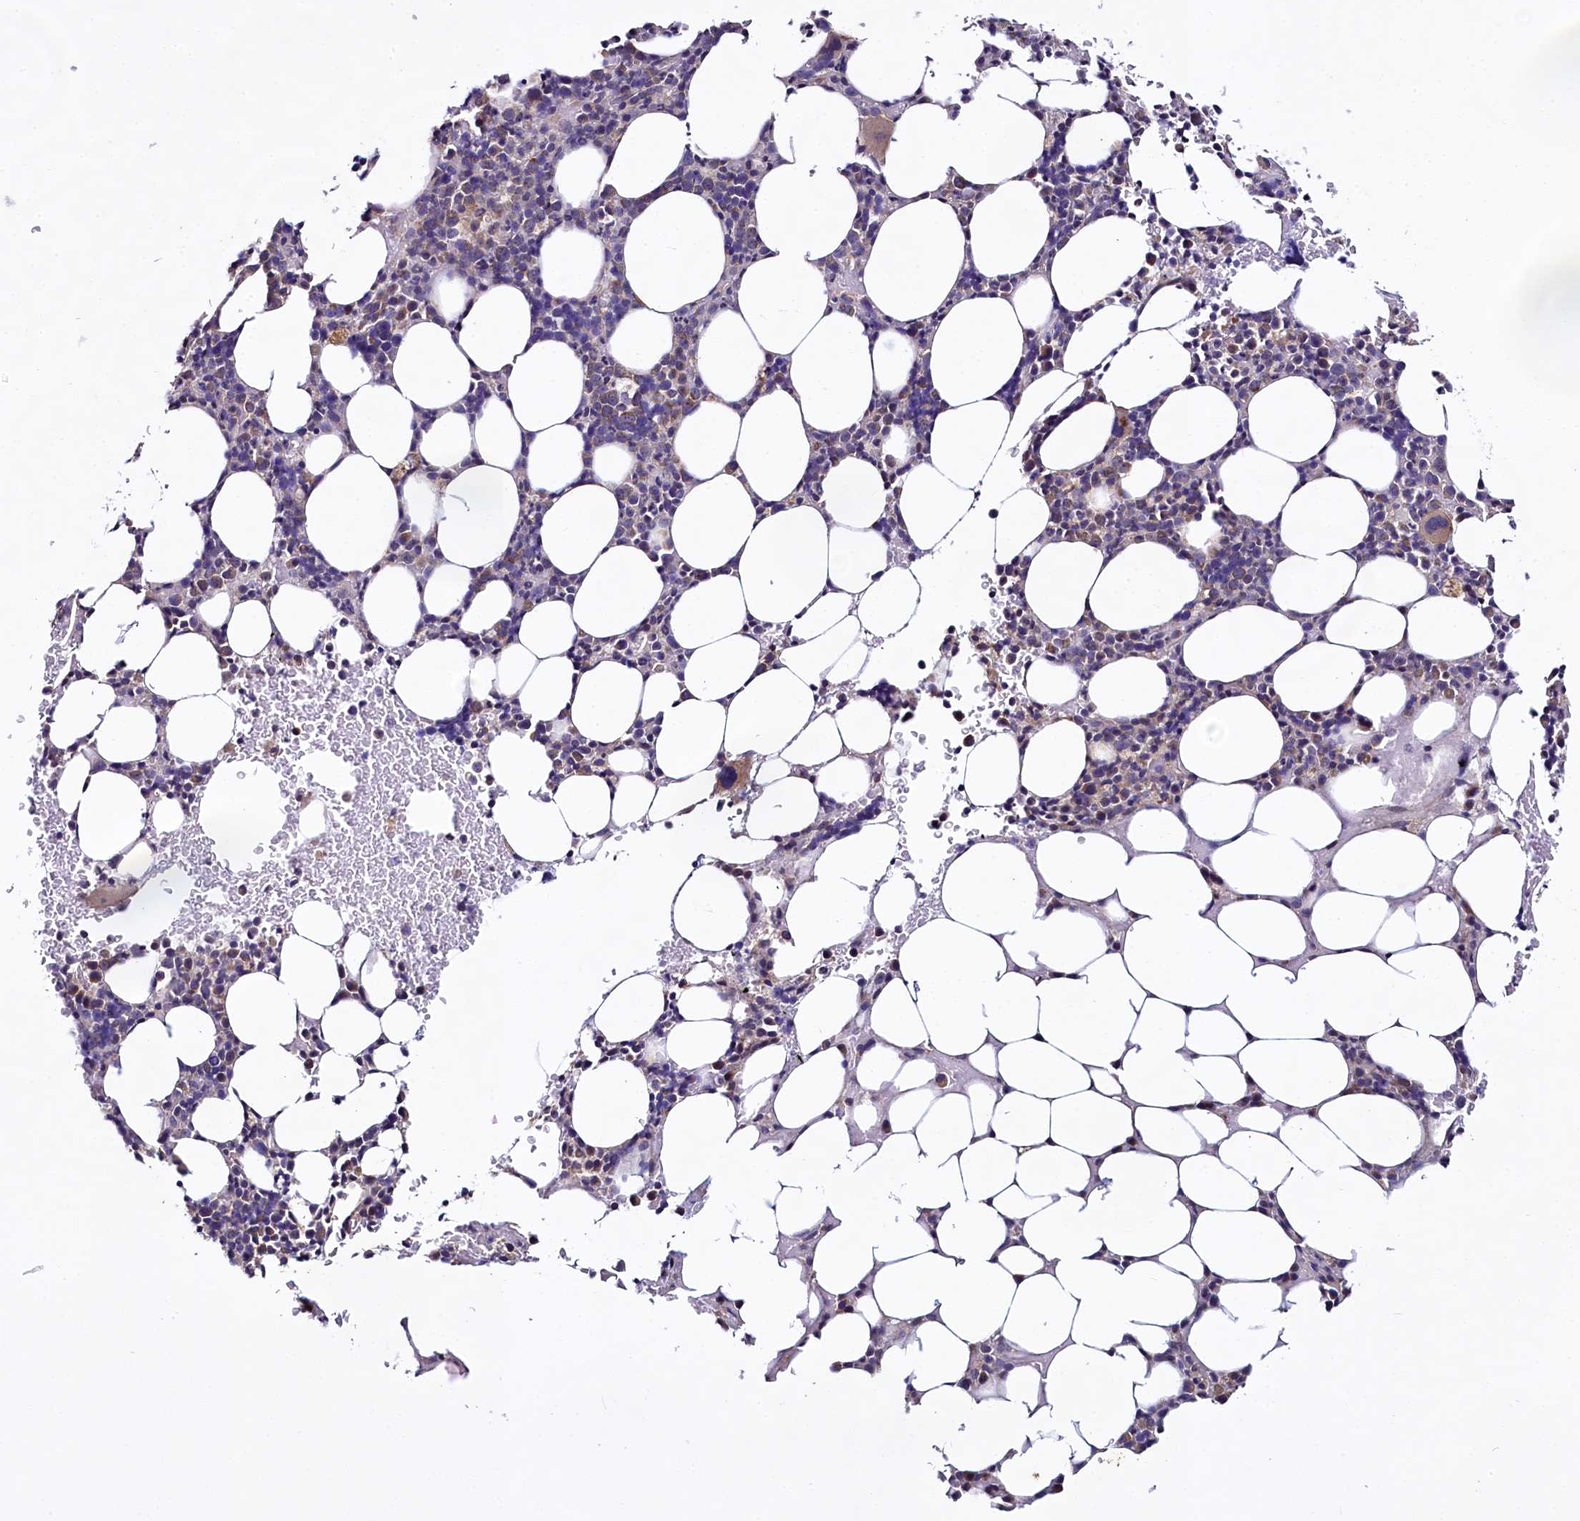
{"staining": {"intensity": "moderate", "quantity": "<25%", "location": "cytoplasmic/membranous"}, "tissue": "bone marrow", "cell_type": "Hematopoietic cells", "image_type": "normal", "snomed": [{"axis": "morphology", "description": "Normal tissue, NOS"}, {"axis": "topography", "description": "Bone marrow"}], "caption": "IHC image of unremarkable bone marrow: bone marrow stained using IHC exhibits low levels of moderate protein expression localized specifically in the cytoplasmic/membranous of hematopoietic cells, appearing as a cytoplasmic/membranous brown color.", "gene": "CEP295", "patient": {"sex": "male", "age": 78}}